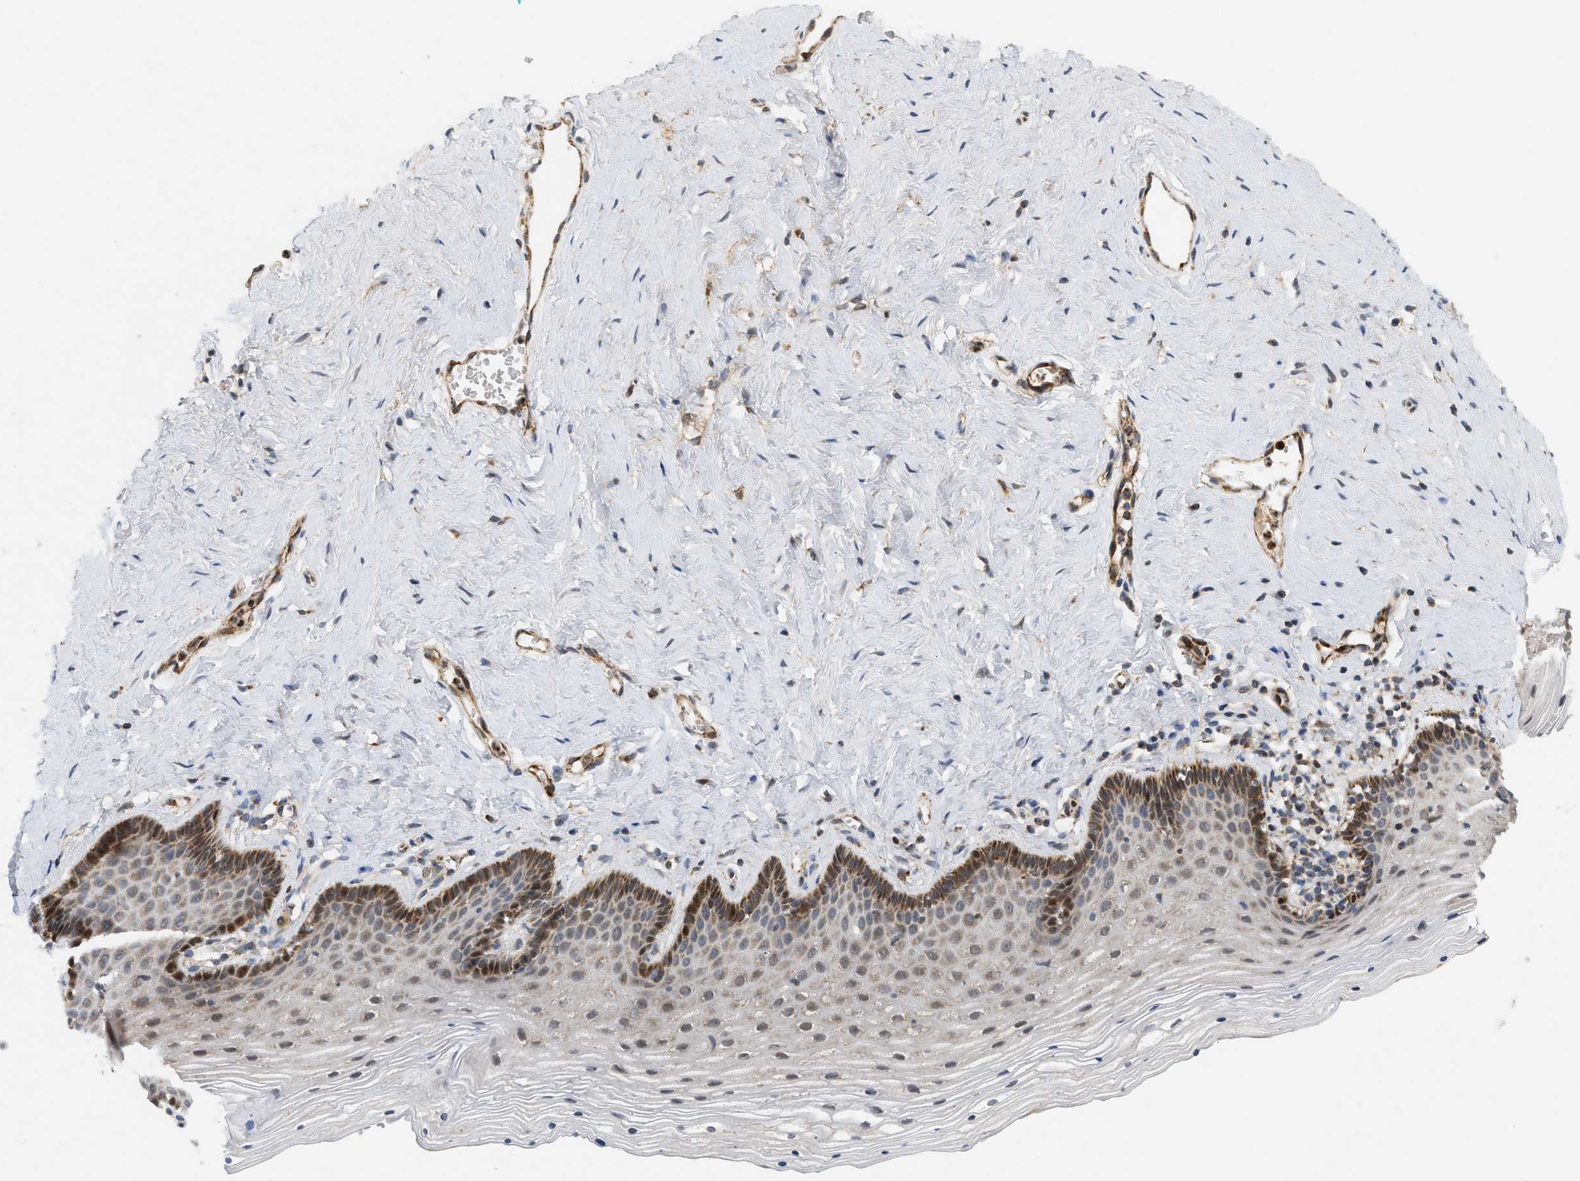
{"staining": {"intensity": "strong", "quantity": "<25%", "location": "cytoplasmic/membranous"}, "tissue": "vagina", "cell_type": "Squamous epithelial cells", "image_type": "normal", "snomed": [{"axis": "morphology", "description": "Normal tissue, NOS"}, {"axis": "topography", "description": "Vagina"}], "caption": "This is a micrograph of IHC staining of unremarkable vagina, which shows strong positivity in the cytoplasmic/membranous of squamous epithelial cells.", "gene": "MCU", "patient": {"sex": "female", "age": 32}}